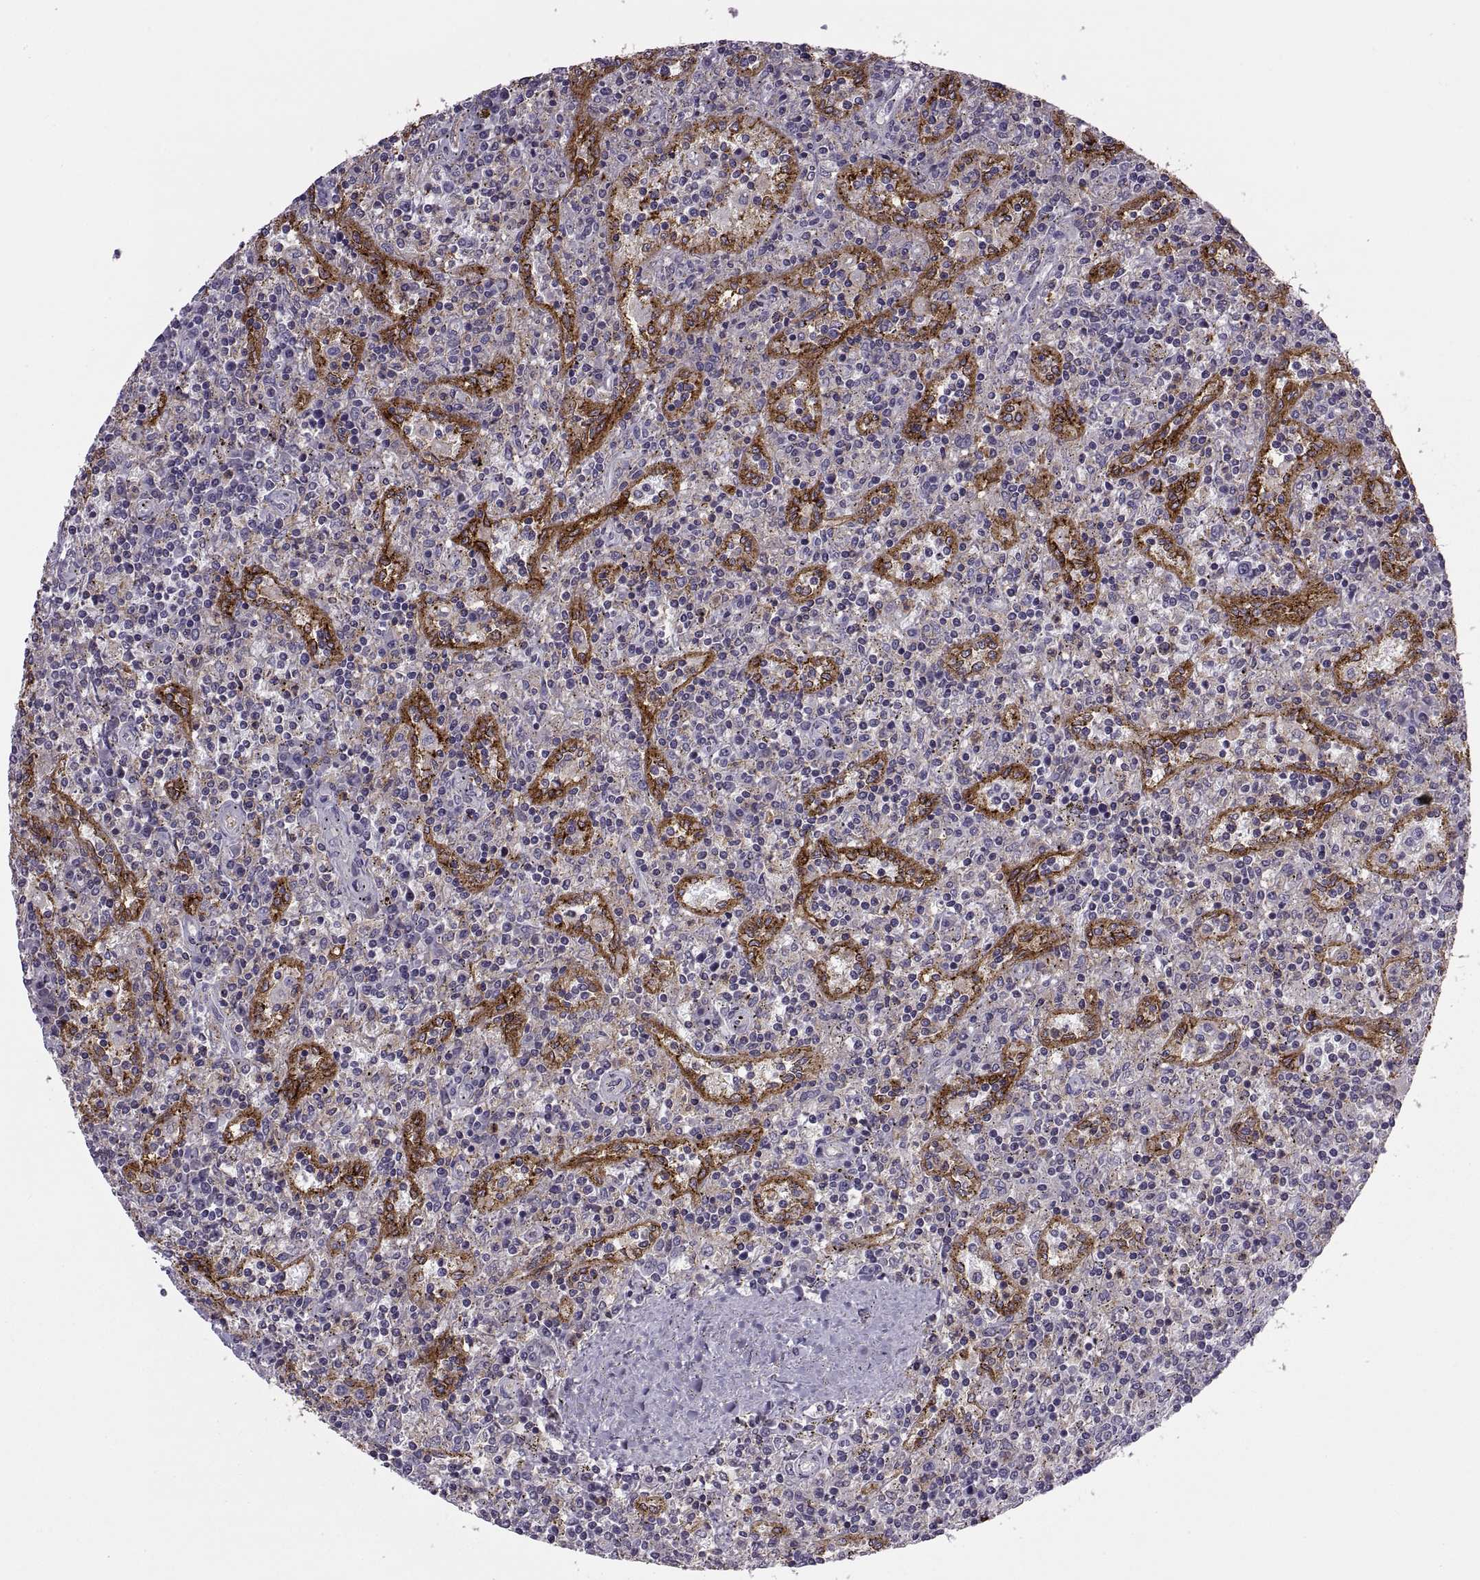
{"staining": {"intensity": "negative", "quantity": "none", "location": "none"}, "tissue": "lymphoma", "cell_type": "Tumor cells", "image_type": "cancer", "snomed": [{"axis": "morphology", "description": "Malignant lymphoma, non-Hodgkin's type, Low grade"}, {"axis": "topography", "description": "Spleen"}], "caption": "Immunohistochemistry (IHC) micrograph of lymphoma stained for a protein (brown), which demonstrates no staining in tumor cells.", "gene": "RALB", "patient": {"sex": "male", "age": 62}}